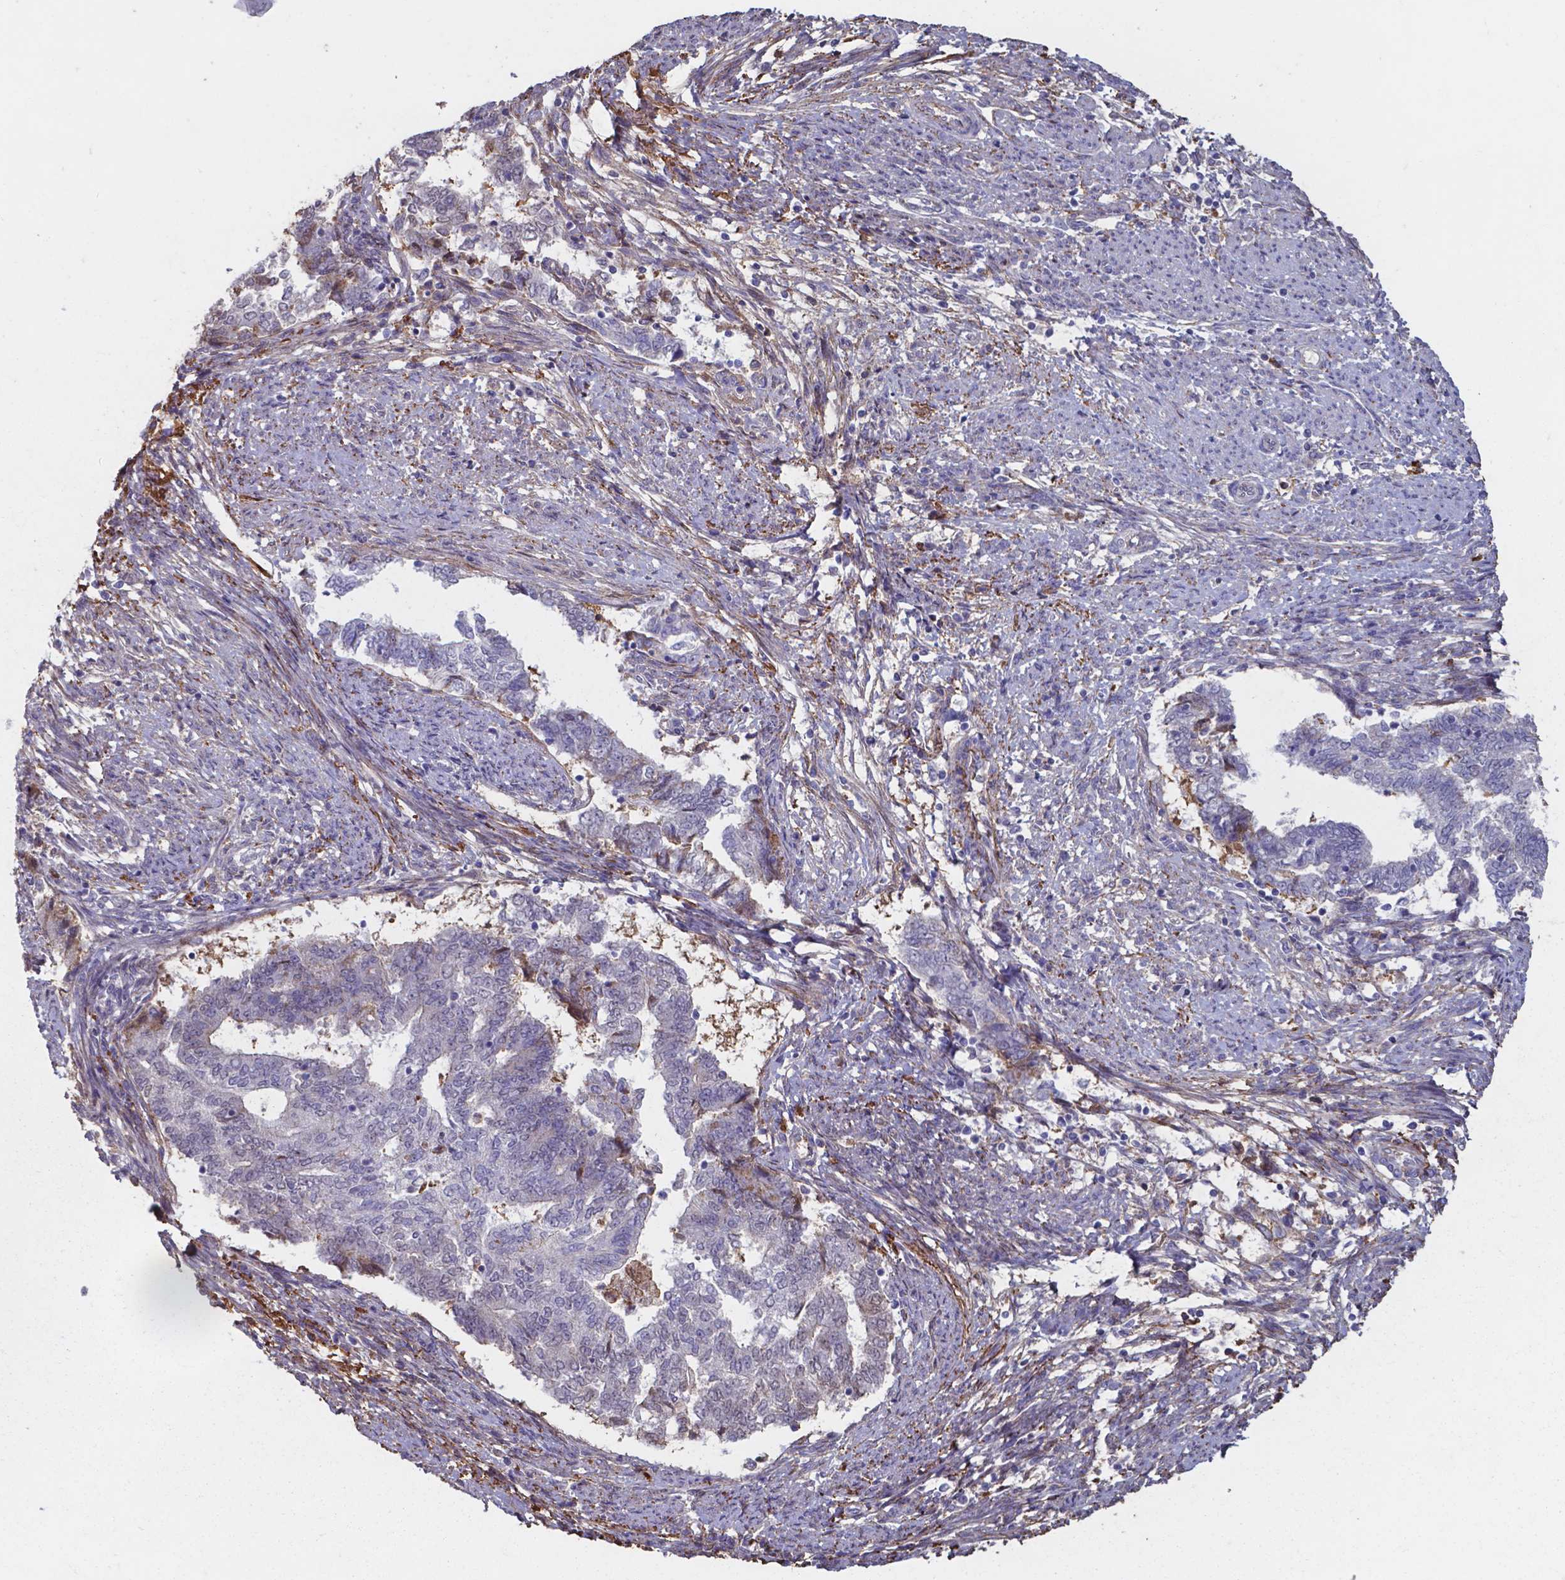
{"staining": {"intensity": "negative", "quantity": "none", "location": "none"}, "tissue": "endometrial cancer", "cell_type": "Tumor cells", "image_type": "cancer", "snomed": [{"axis": "morphology", "description": "Adenocarcinoma, NOS"}, {"axis": "topography", "description": "Endometrium"}], "caption": "Endometrial cancer was stained to show a protein in brown. There is no significant expression in tumor cells.", "gene": "SERPINA1", "patient": {"sex": "female", "age": 65}}